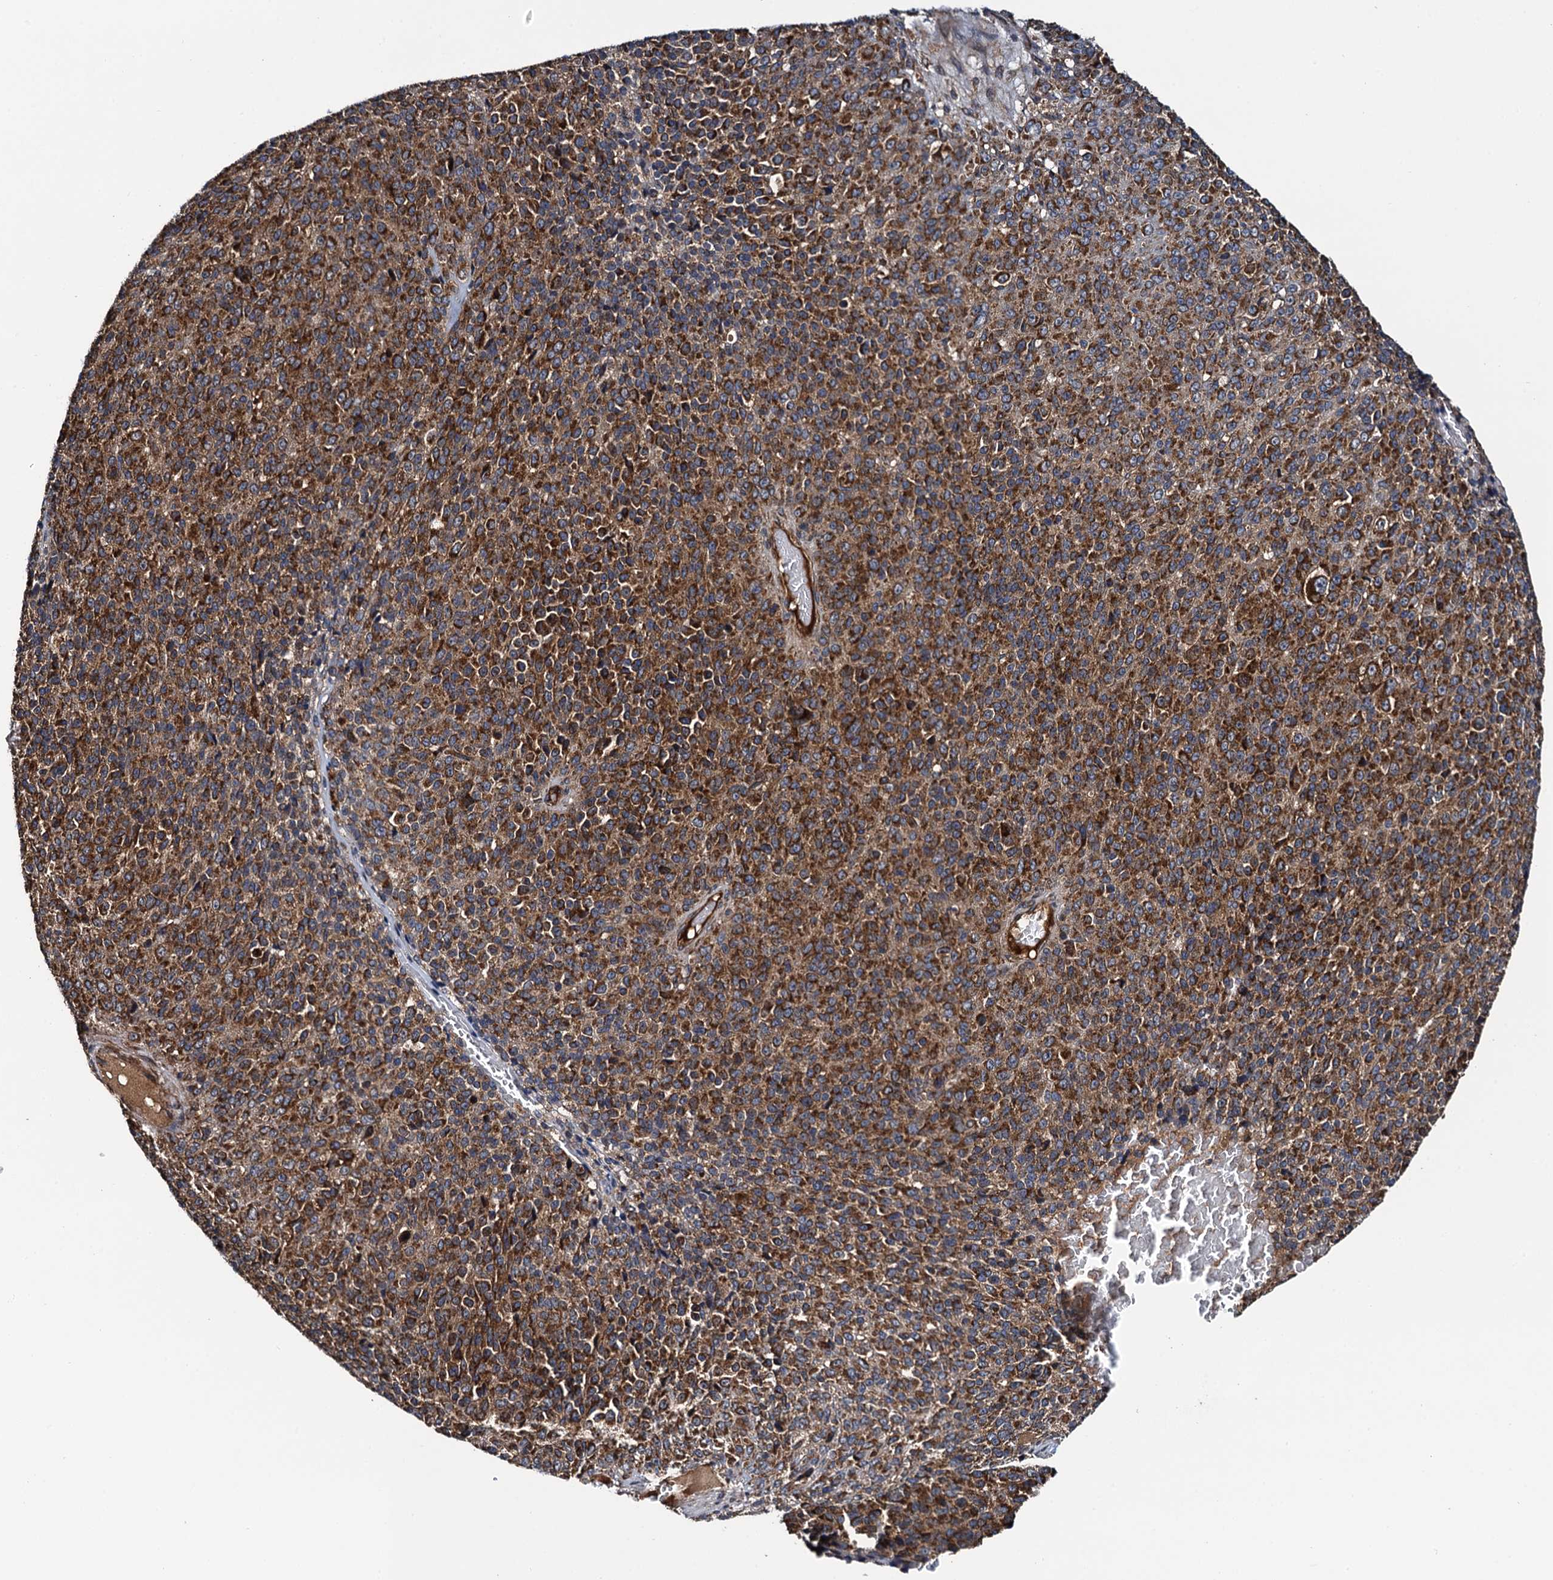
{"staining": {"intensity": "strong", "quantity": ">75%", "location": "cytoplasmic/membranous"}, "tissue": "melanoma", "cell_type": "Tumor cells", "image_type": "cancer", "snomed": [{"axis": "morphology", "description": "Malignant melanoma, Metastatic site"}, {"axis": "topography", "description": "Brain"}], "caption": "Immunohistochemistry (IHC) of melanoma reveals high levels of strong cytoplasmic/membranous positivity in about >75% of tumor cells.", "gene": "NEK1", "patient": {"sex": "female", "age": 56}}